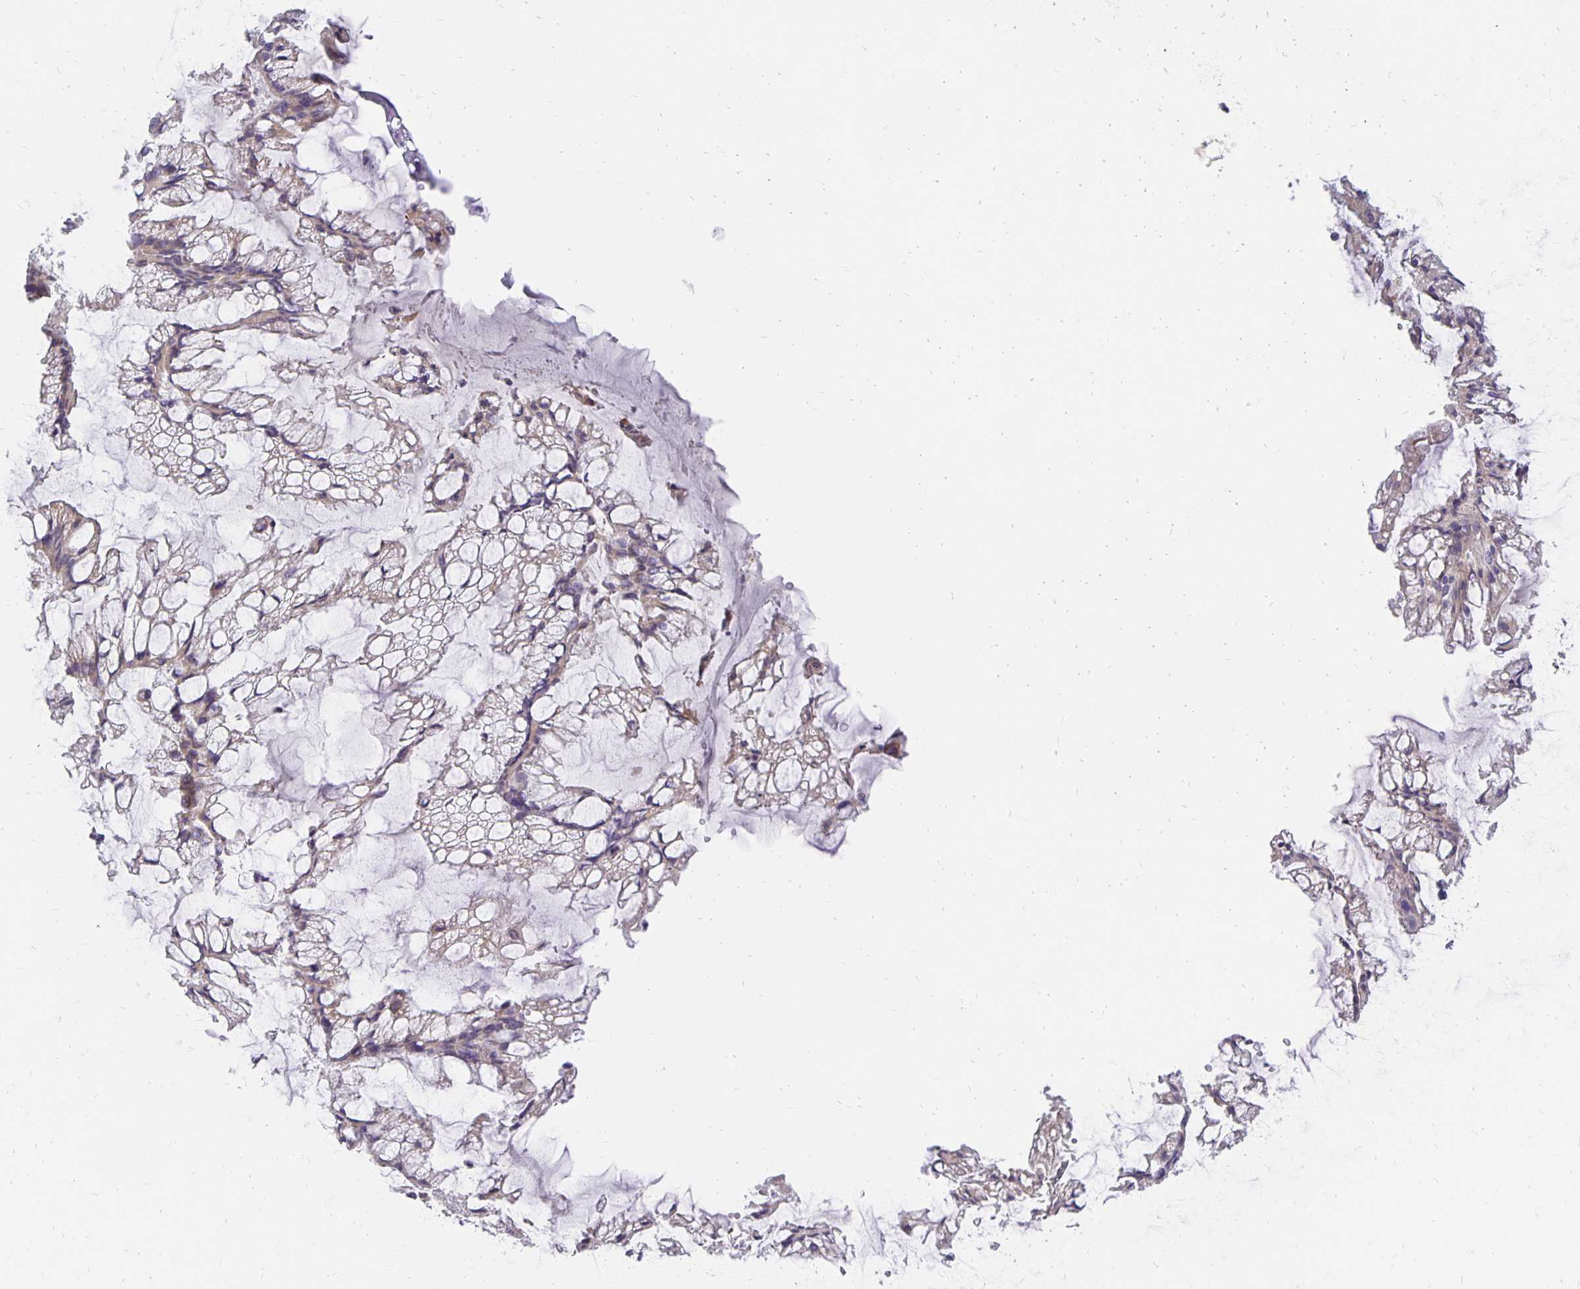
{"staining": {"intensity": "negative", "quantity": "none", "location": "none"}, "tissue": "ovarian cancer", "cell_type": "Tumor cells", "image_type": "cancer", "snomed": [{"axis": "morphology", "description": "Cystadenocarcinoma, mucinous, NOS"}, {"axis": "topography", "description": "Ovary"}], "caption": "A histopathology image of ovarian cancer stained for a protein demonstrates no brown staining in tumor cells.", "gene": "PLOD1", "patient": {"sex": "female", "age": 73}}